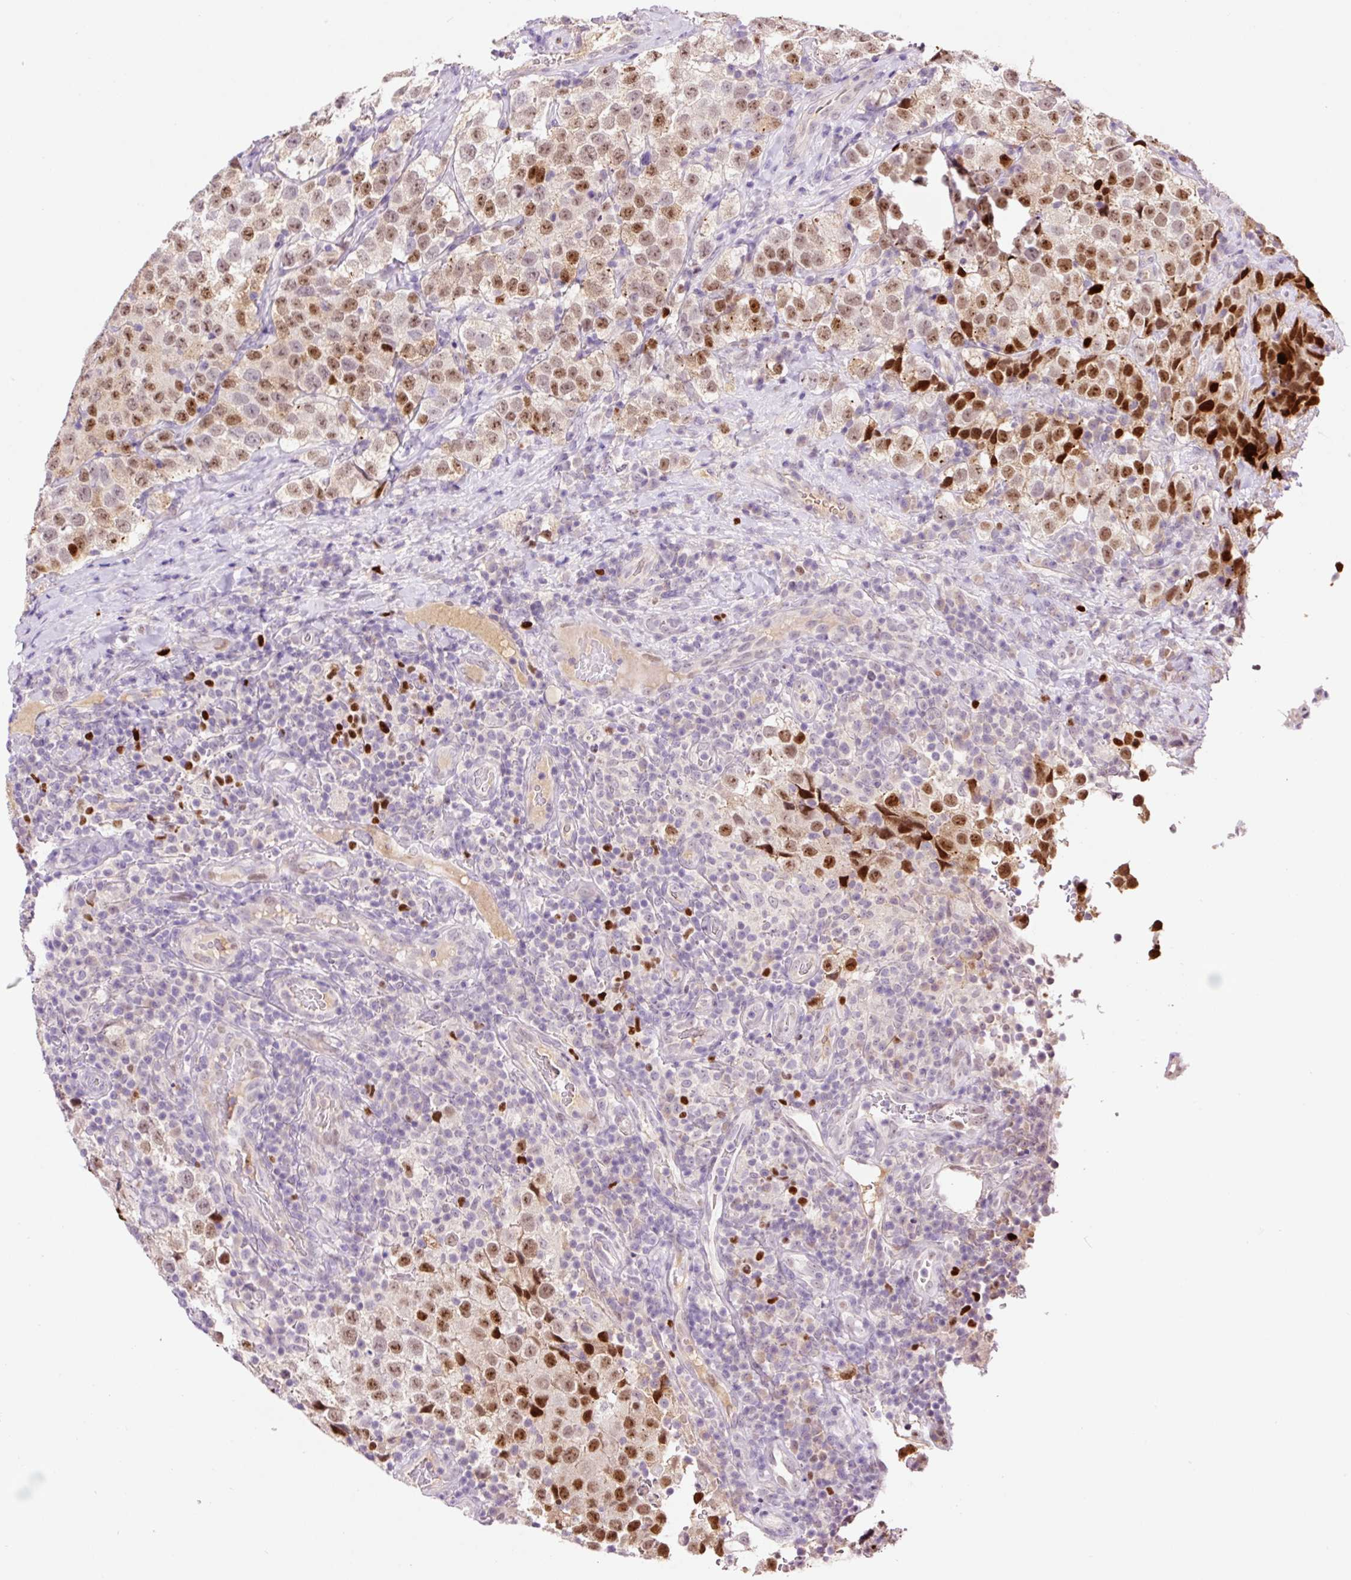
{"staining": {"intensity": "strong", "quantity": "25%-75%", "location": "nuclear"}, "tissue": "testis cancer", "cell_type": "Tumor cells", "image_type": "cancer", "snomed": [{"axis": "morphology", "description": "Seminoma, NOS"}, {"axis": "topography", "description": "Testis"}], "caption": "Human testis seminoma stained with a protein marker shows strong staining in tumor cells.", "gene": "DPPA4", "patient": {"sex": "male", "age": 34}}